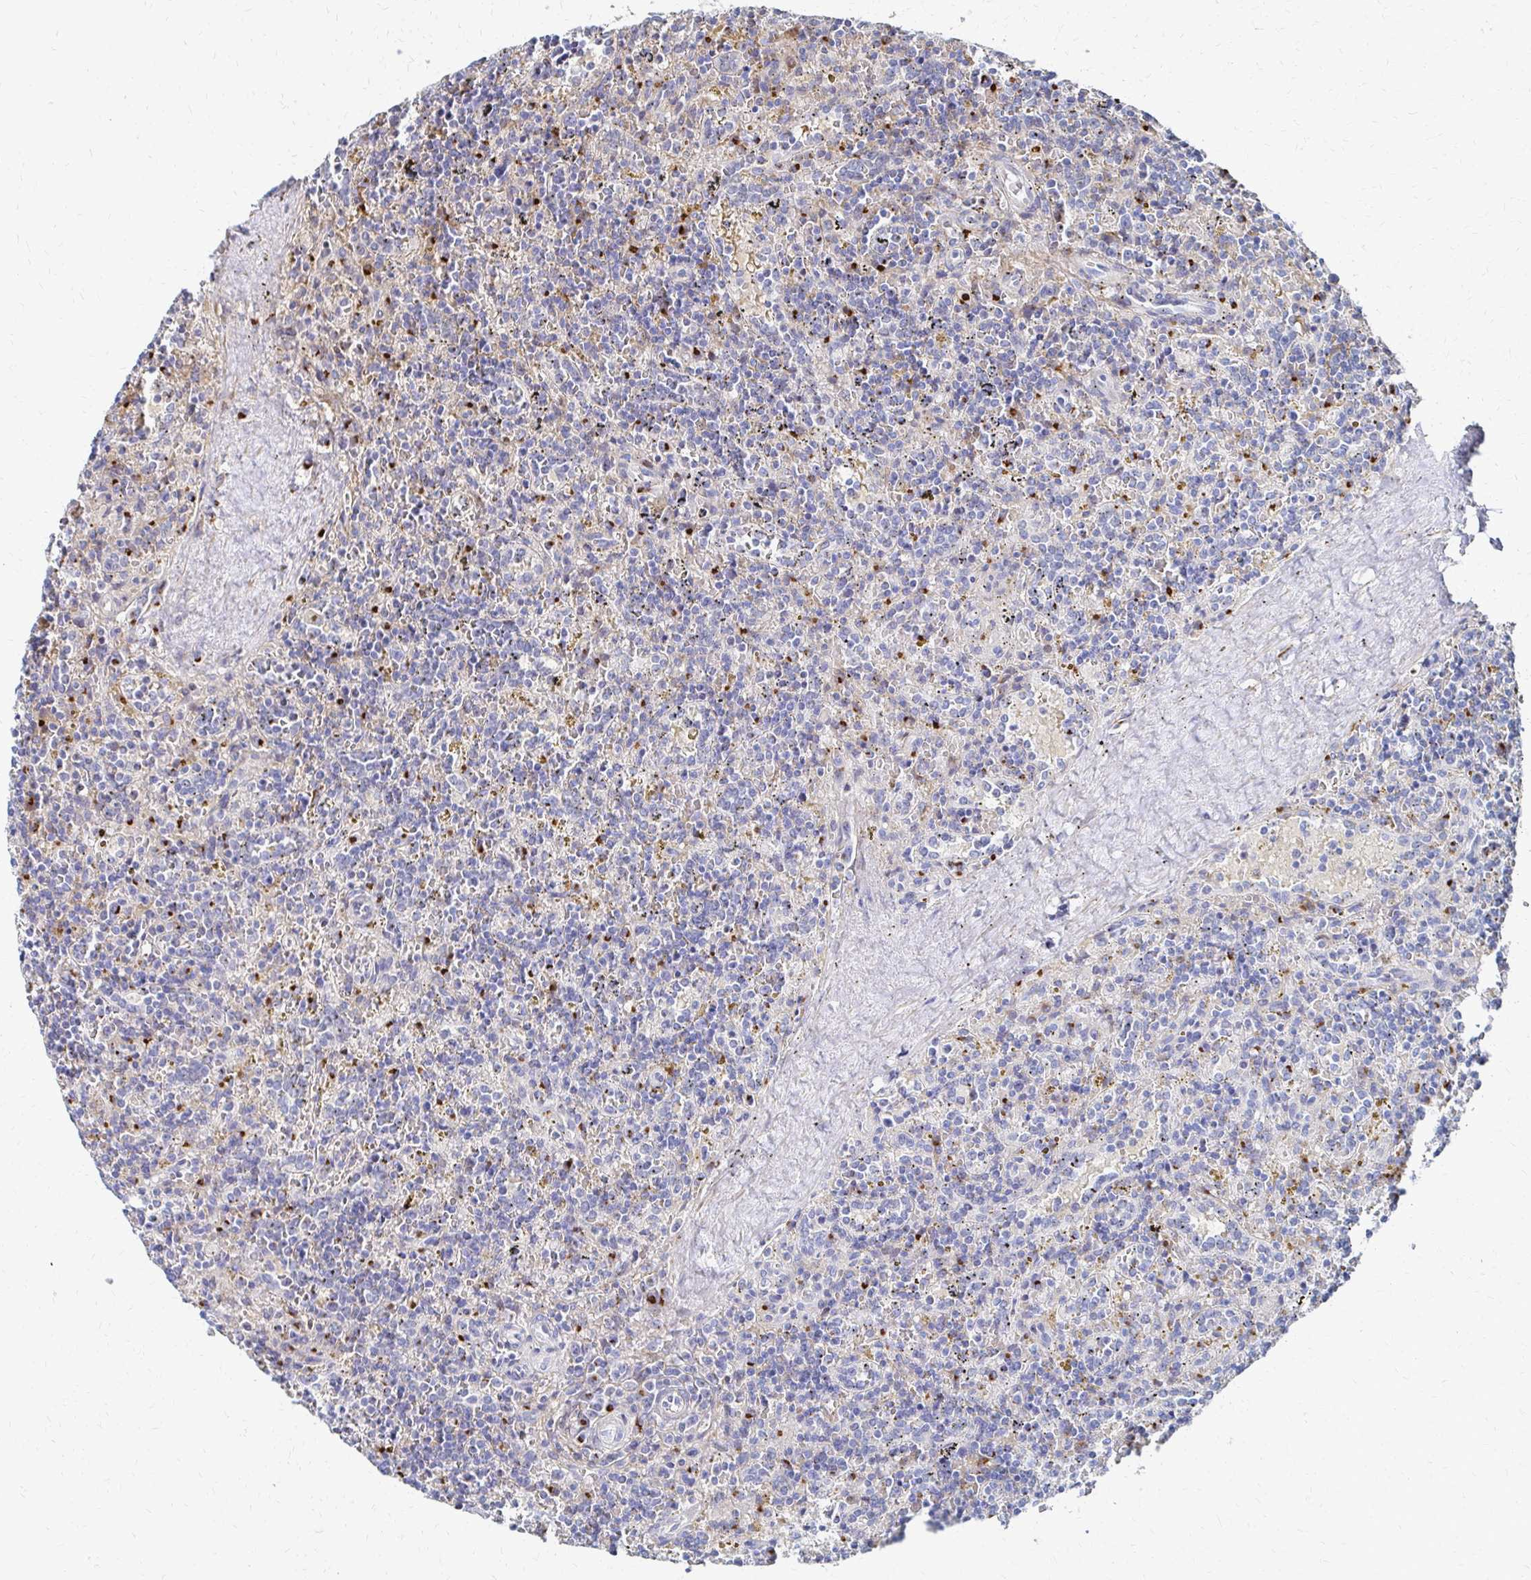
{"staining": {"intensity": "negative", "quantity": "none", "location": "none"}, "tissue": "lymphoma", "cell_type": "Tumor cells", "image_type": "cancer", "snomed": [{"axis": "morphology", "description": "Malignant lymphoma, non-Hodgkin's type, Low grade"}, {"axis": "topography", "description": "Spleen"}], "caption": "Tumor cells show no significant protein staining in low-grade malignant lymphoma, non-Hodgkin's type.", "gene": "MAN1A1", "patient": {"sex": "male", "age": 67}}